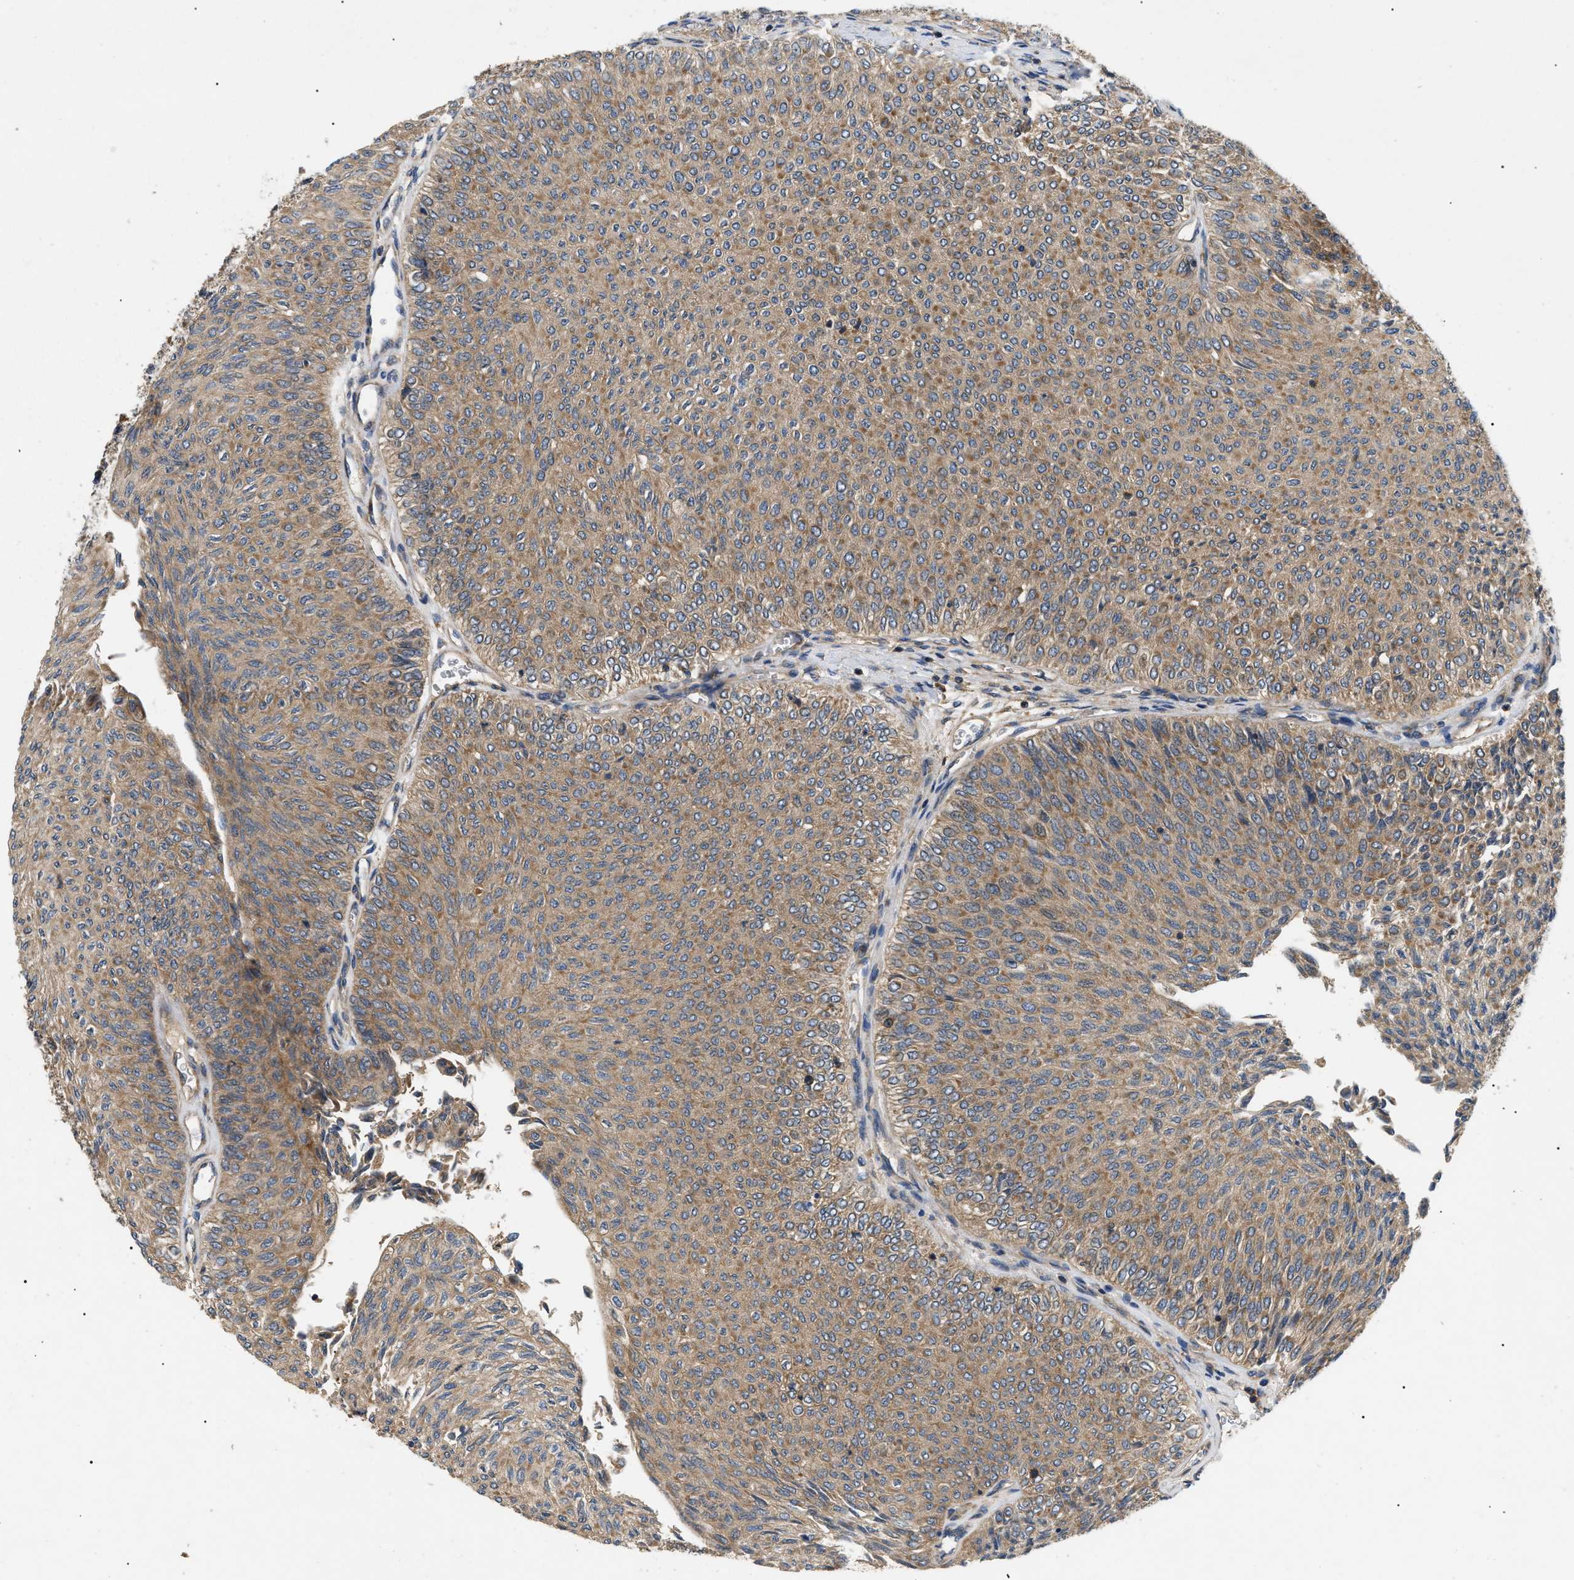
{"staining": {"intensity": "moderate", "quantity": ">75%", "location": "cytoplasmic/membranous"}, "tissue": "urothelial cancer", "cell_type": "Tumor cells", "image_type": "cancer", "snomed": [{"axis": "morphology", "description": "Urothelial carcinoma, Low grade"}, {"axis": "topography", "description": "Urinary bladder"}], "caption": "Human low-grade urothelial carcinoma stained for a protein (brown) exhibits moderate cytoplasmic/membranous positive positivity in about >75% of tumor cells.", "gene": "PPM1B", "patient": {"sex": "male", "age": 78}}